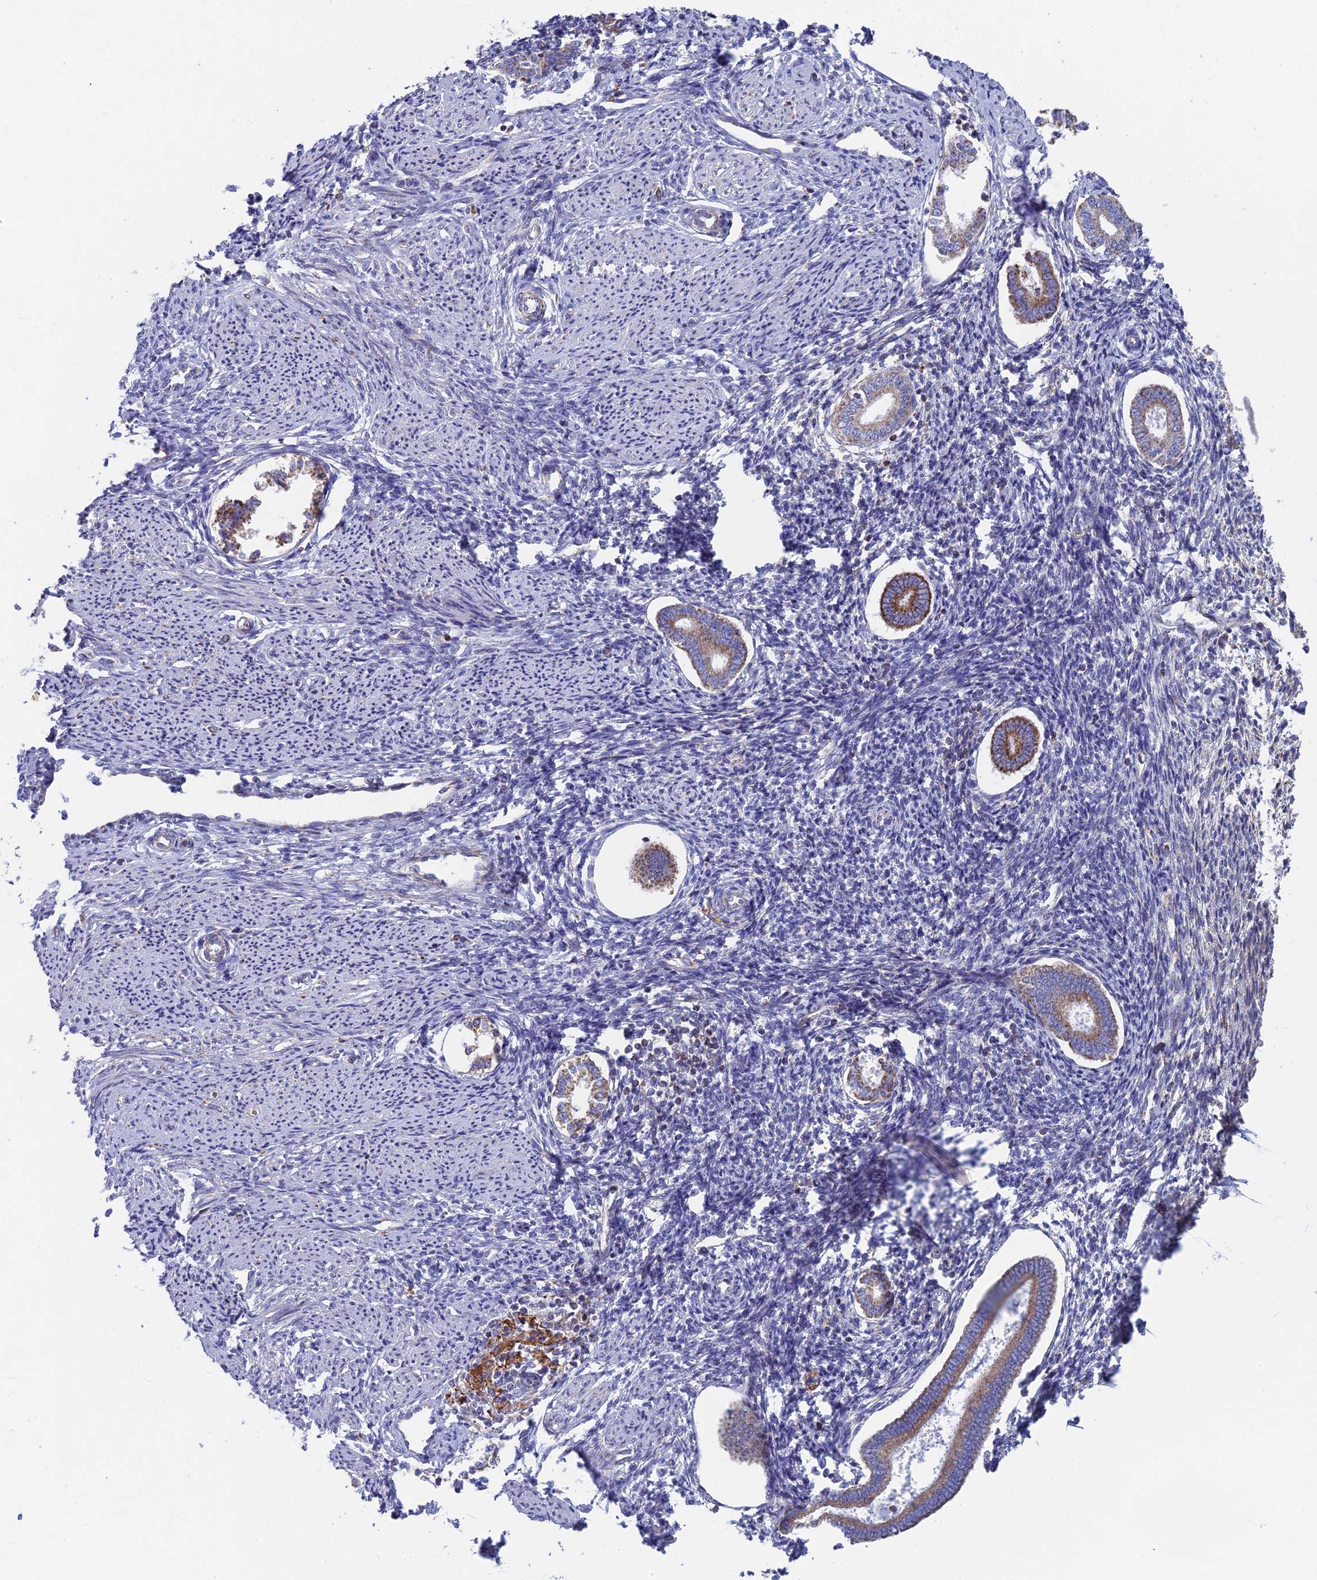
{"staining": {"intensity": "negative", "quantity": "none", "location": "none"}, "tissue": "endometrium", "cell_type": "Cells in endometrial stroma", "image_type": "normal", "snomed": [{"axis": "morphology", "description": "Normal tissue, NOS"}, {"axis": "topography", "description": "Endometrium"}], "caption": "There is no significant expression in cells in endometrial stroma of endometrium. The staining is performed using DAB brown chromogen with nuclei counter-stained in using hematoxylin.", "gene": "CS", "patient": {"sex": "female", "age": 56}}